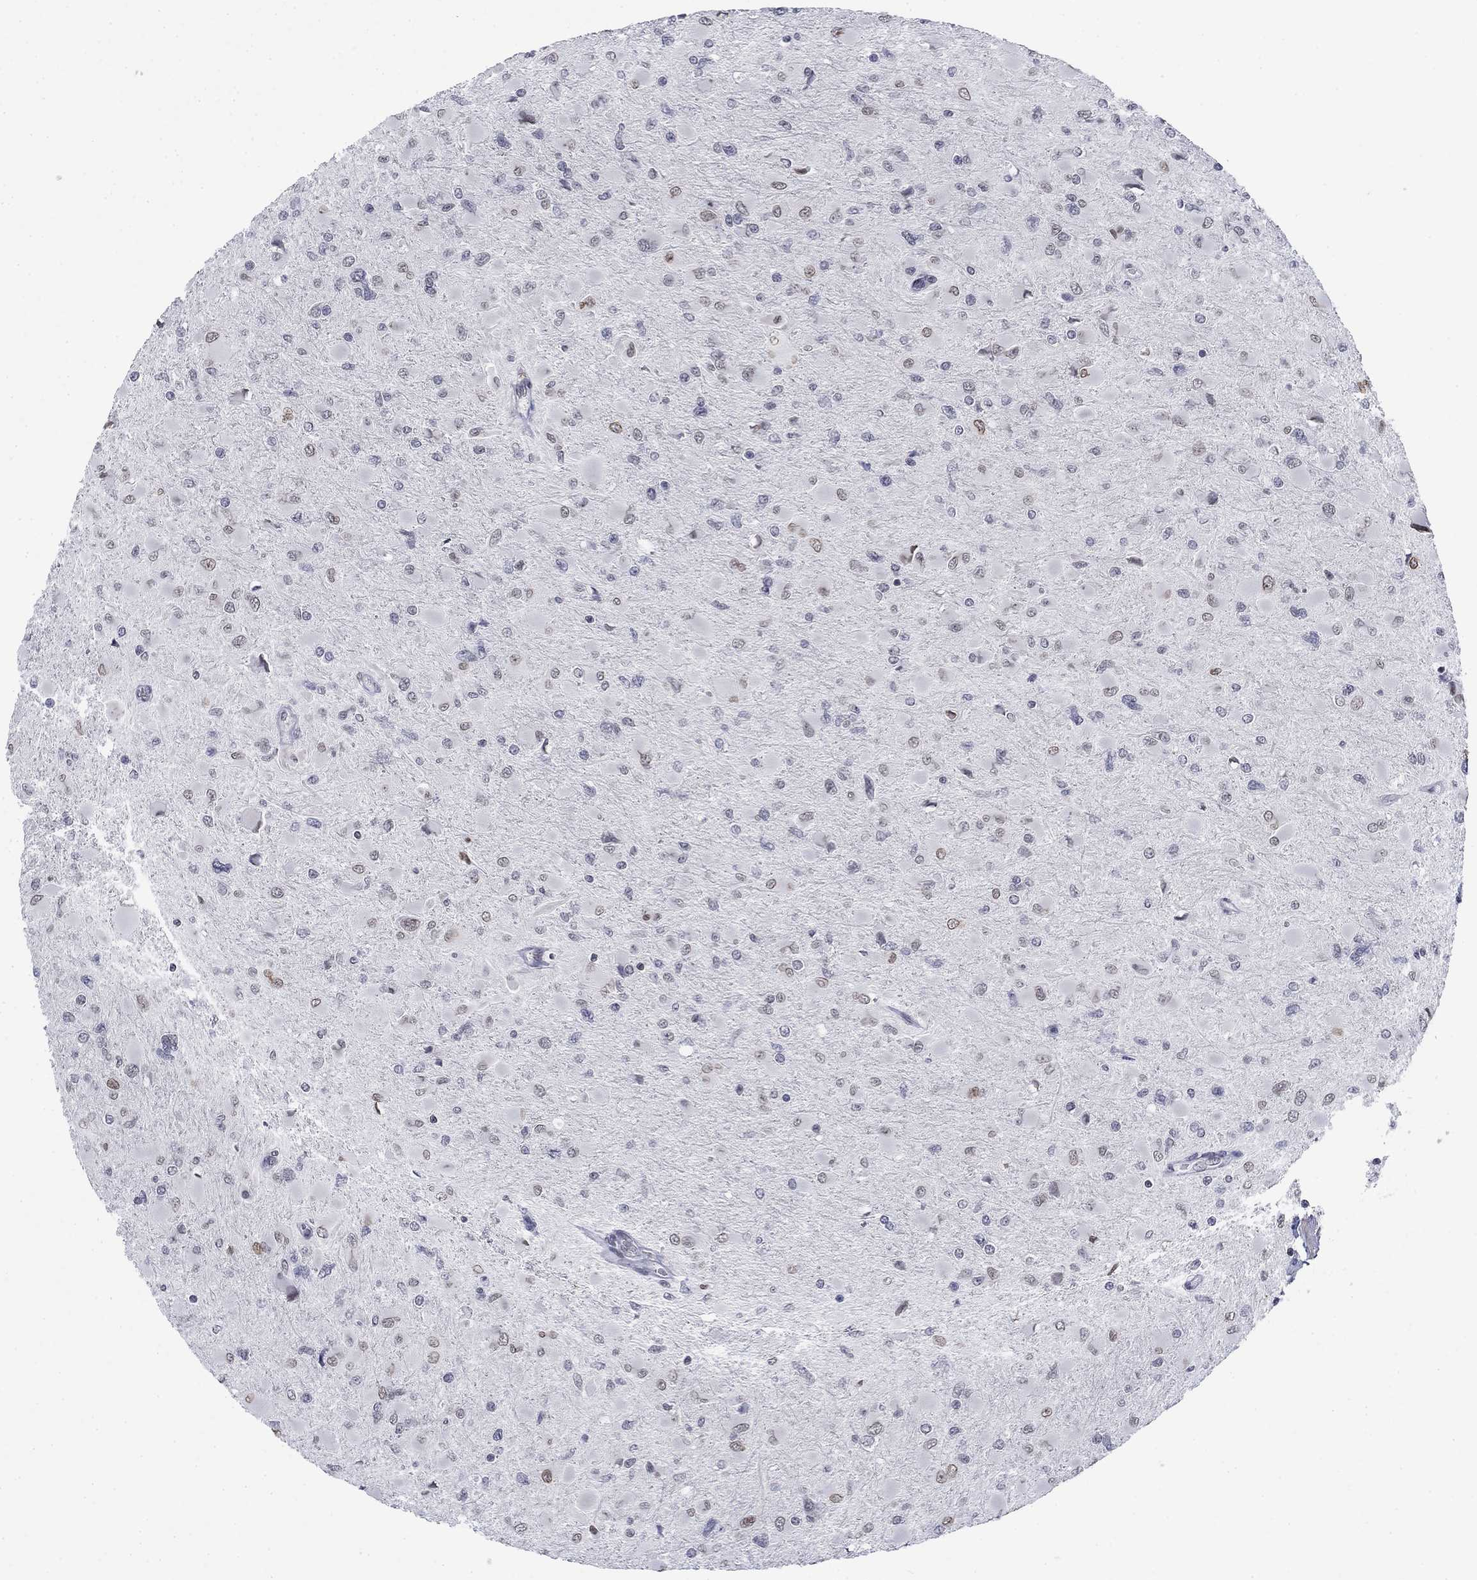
{"staining": {"intensity": "strong", "quantity": "<25%", "location": "cytoplasmic/membranous,nuclear"}, "tissue": "glioma", "cell_type": "Tumor cells", "image_type": "cancer", "snomed": [{"axis": "morphology", "description": "Glioma, malignant, High grade"}, {"axis": "topography", "description": "Cerebral cortex"}], "caption": "Protein analysis of glioma tissue shows strong cytoplasmic/membranous and nuclear expression in about <25% of tumor cells. (DAB (3,3'-diaminobenzidine) = brown stain, brightfield microscopy at high magnification).", "gene": "TOR1AIP1", "patient": {"sex": "female", "age": 36}}